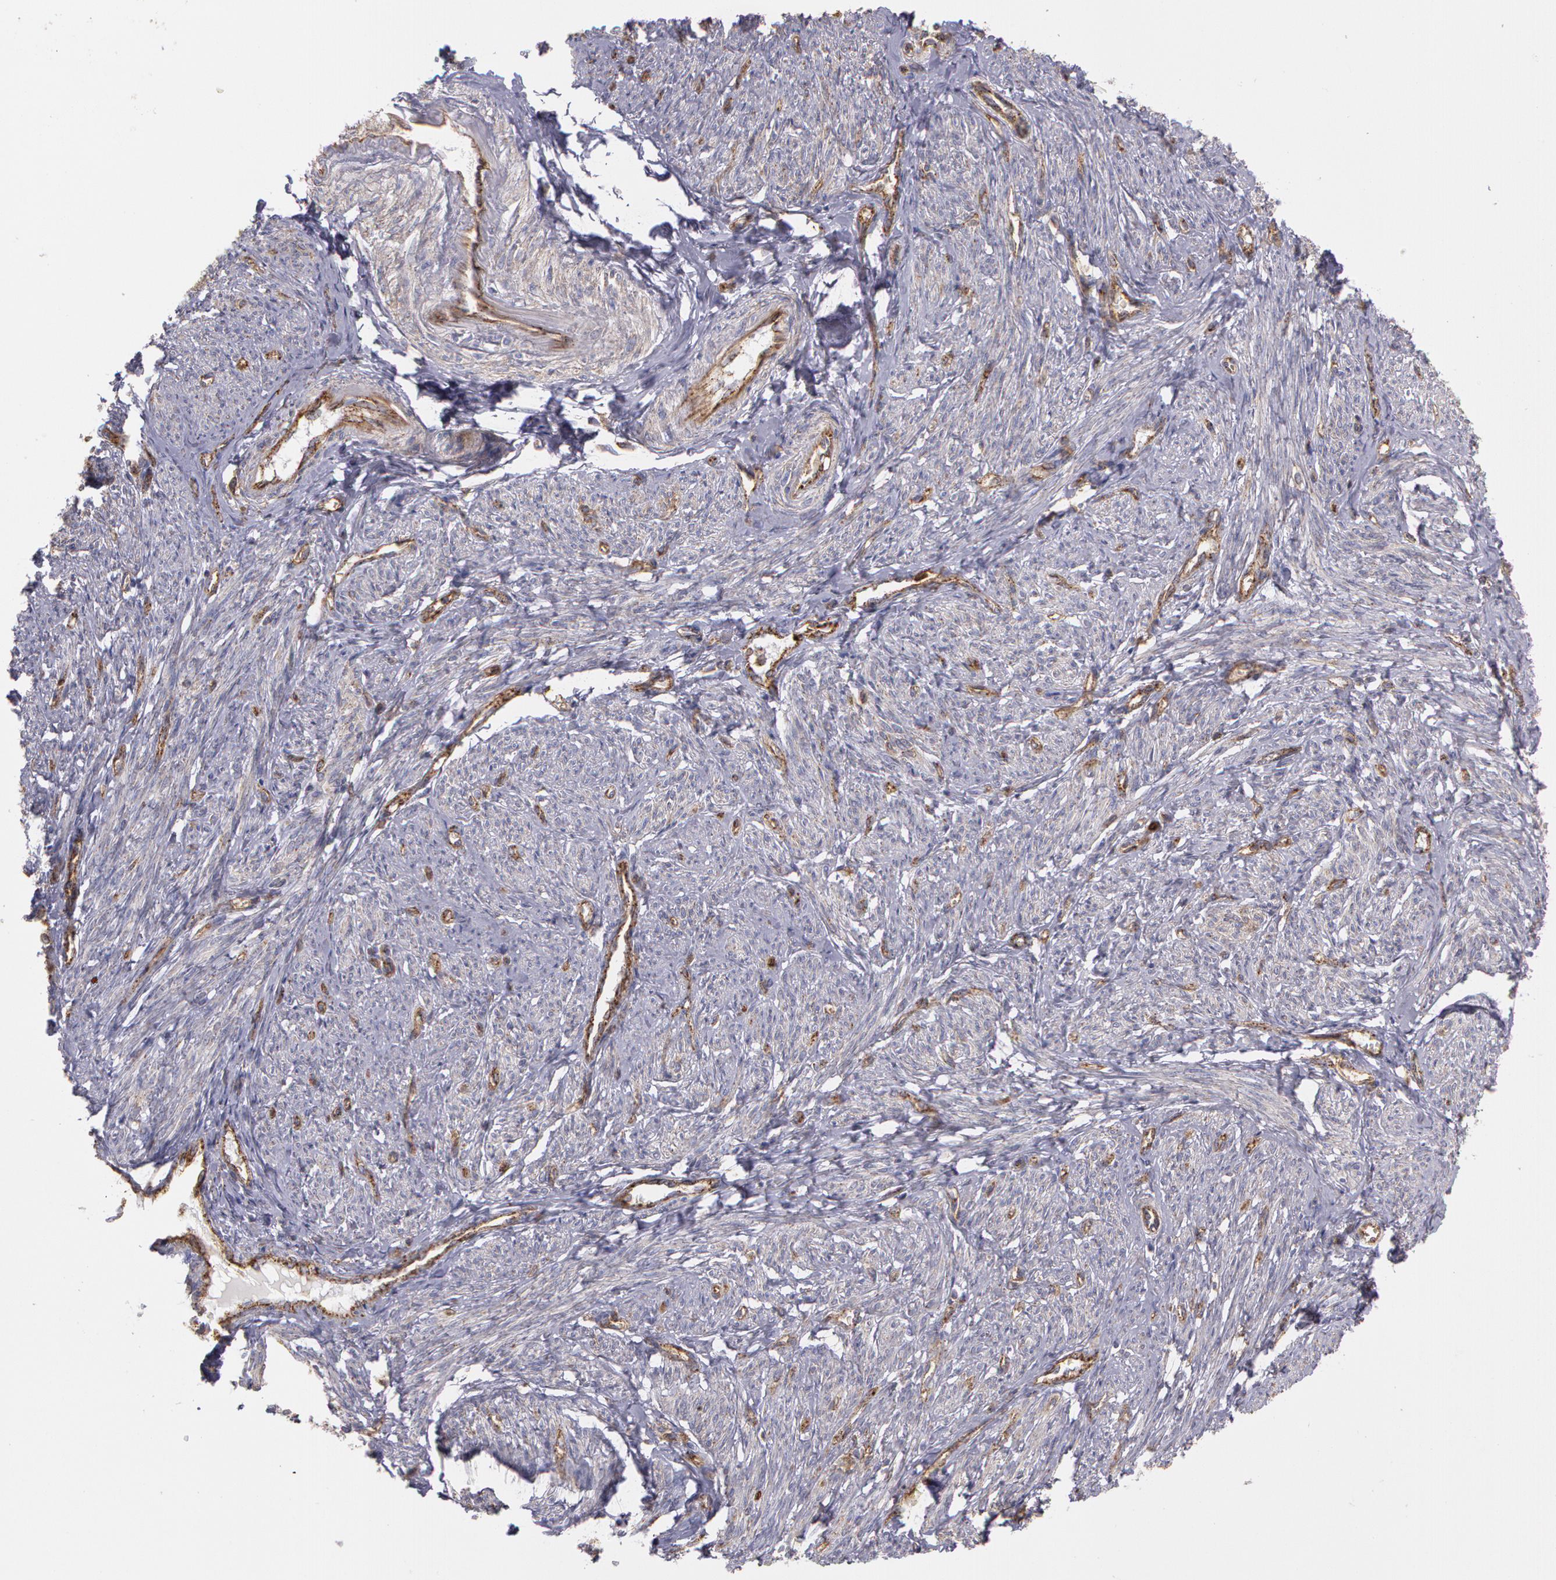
{"staining": {"intensity": "weak", "quantity": ">75%", "location": "cytoplasmic/membranous"}, "tissue": "smooth muscle", "cell_type": "Smooth muscle cells", "image_type": "normal", "snomed": [{"axis": "morphology", "description": "Normal tissue, NOS"}, {"axis": "topography", "description": "Smooth muscle"}, {"axis": "topography", "description": "Cervix"}], "caption": "Smooth muscle cells display low levels of weak cytoplasmic/membranous positivity in about >75% of cells in normal smooth muscle.", "gene": "FLOT2", "patient": {"sex": "female", "age": 70}}